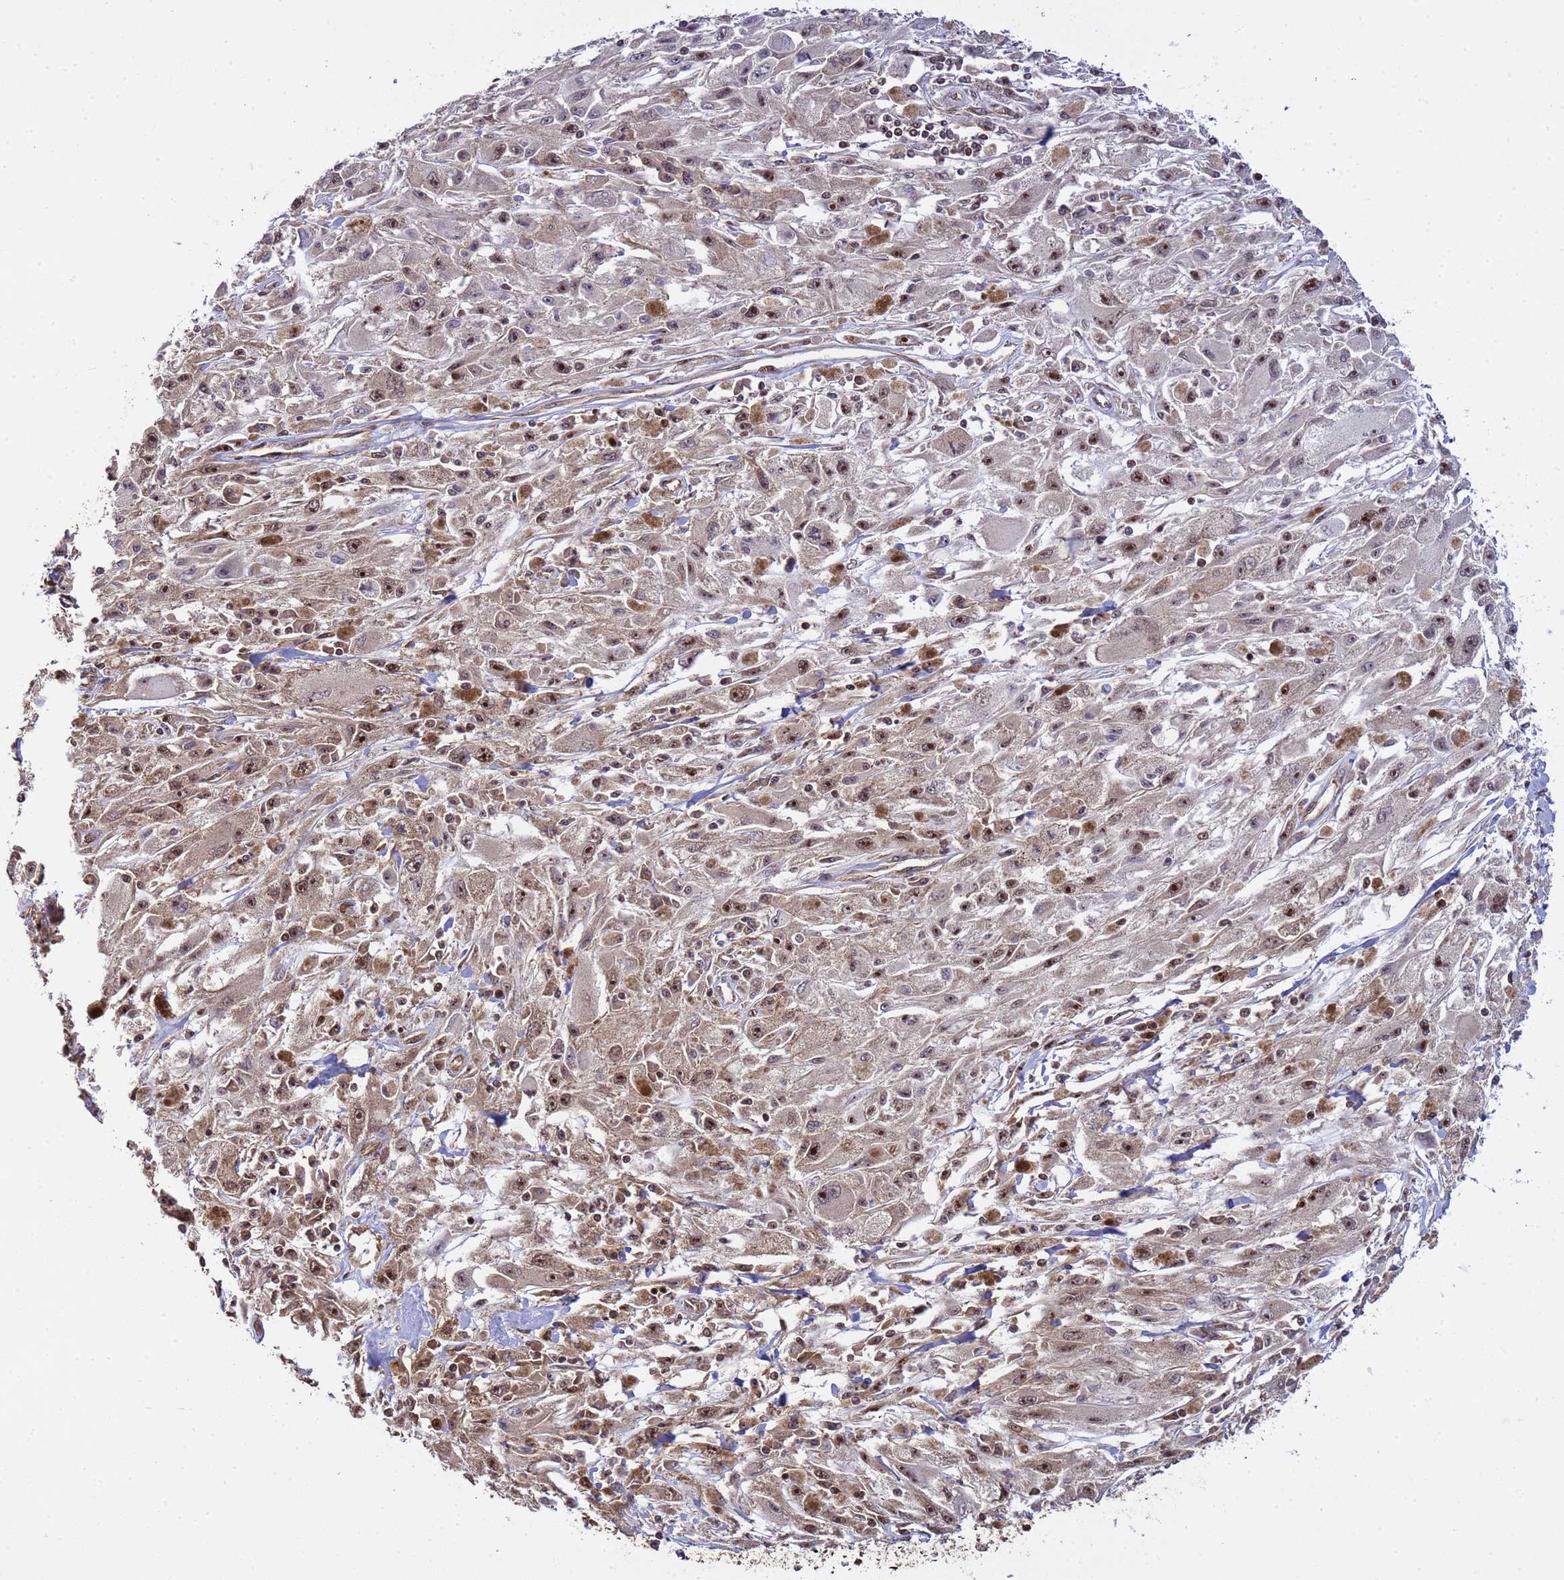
{"staining": {"intensity": "moderate", "quantity": "25%-75%", "location": "nuclear"}, "tissue": "melanoma", "cell_type": "Tumor cells", "image_type": "cancer", "snomed": [{"axis": "morphology", "description": "Malignant melanoma, Metastatic site"}, {"axis": "topography", "description": "Skin"}], "caption": "A high-resolution histopathology image shows immunohistochemistry staining of melanoma, which demonstrates moderate nuclear expression in approximately 25%-75% of tumor cells. (Stains: DAB in brown, nuclei in blue, Microscopy: brightfield microscopy at high magnification).", "gene": "SYF2", "patient": {"sex": "male", "age": 53}}